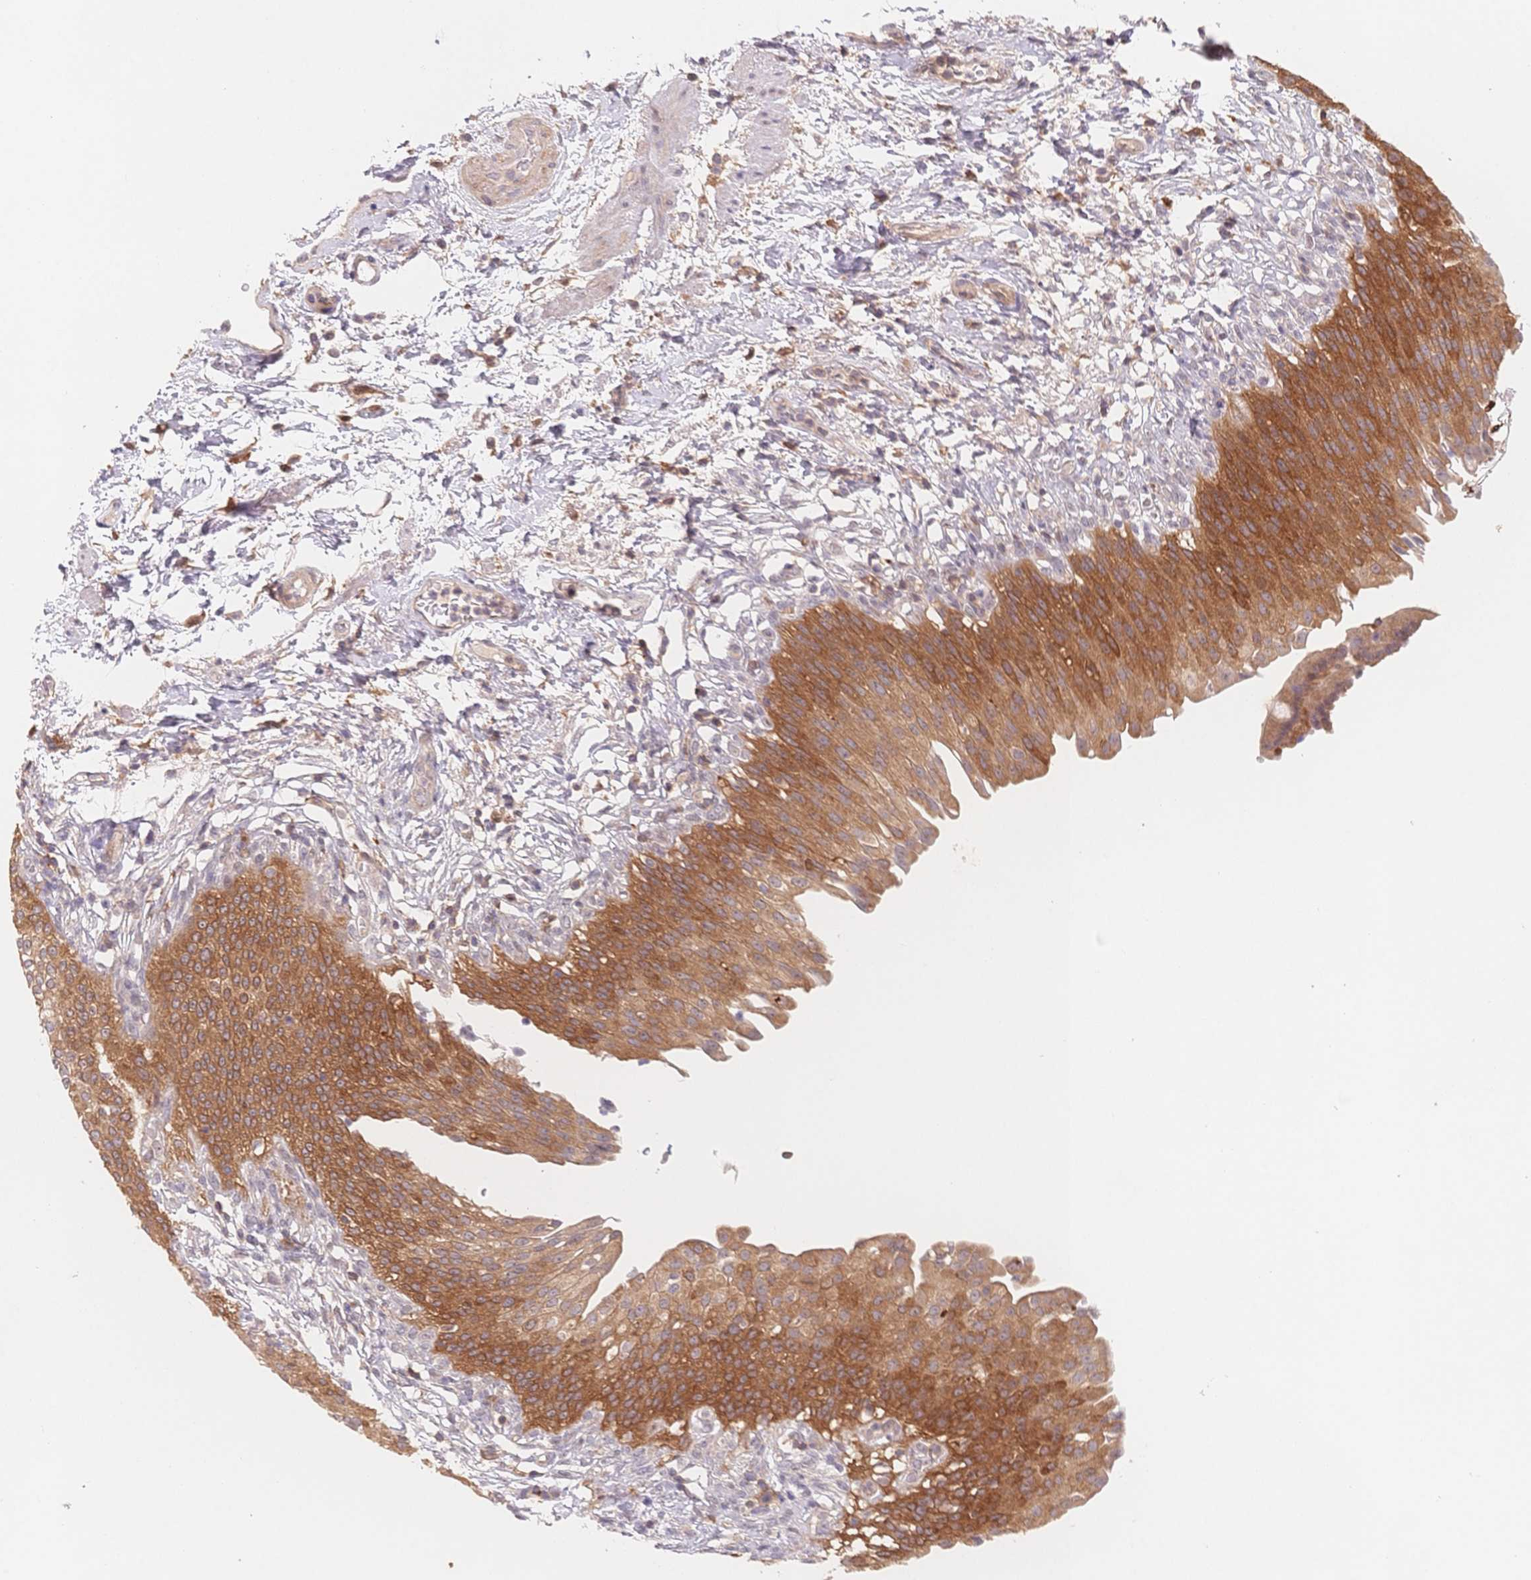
{"staining": {"intensity": "moderate", "quantity": ">75%", "location": "cytoplasmic/membranous"}, "tissue": "urinary bladder", "cell_type": "Urothelial cells", "image_type": "normal", "snomed": [{"axis": "morphology", "description": "Normal tissue, NOS"}, {"axis": "topography", "description": "Urinary bladder"}, {"axis": "topography", "description": "Peripheral nerve tissue"}], "caption": "Immunohistochemistry (IHC) micrograph of unremarkable human urinary bladder stained for a protein (brown), which reveals medium levels of moderate cytoplasmic/membranous staining in approximately >75% of urothelial cells.", "gene": "C12orf75", "patient": {"sex": "female", "age": 60}}